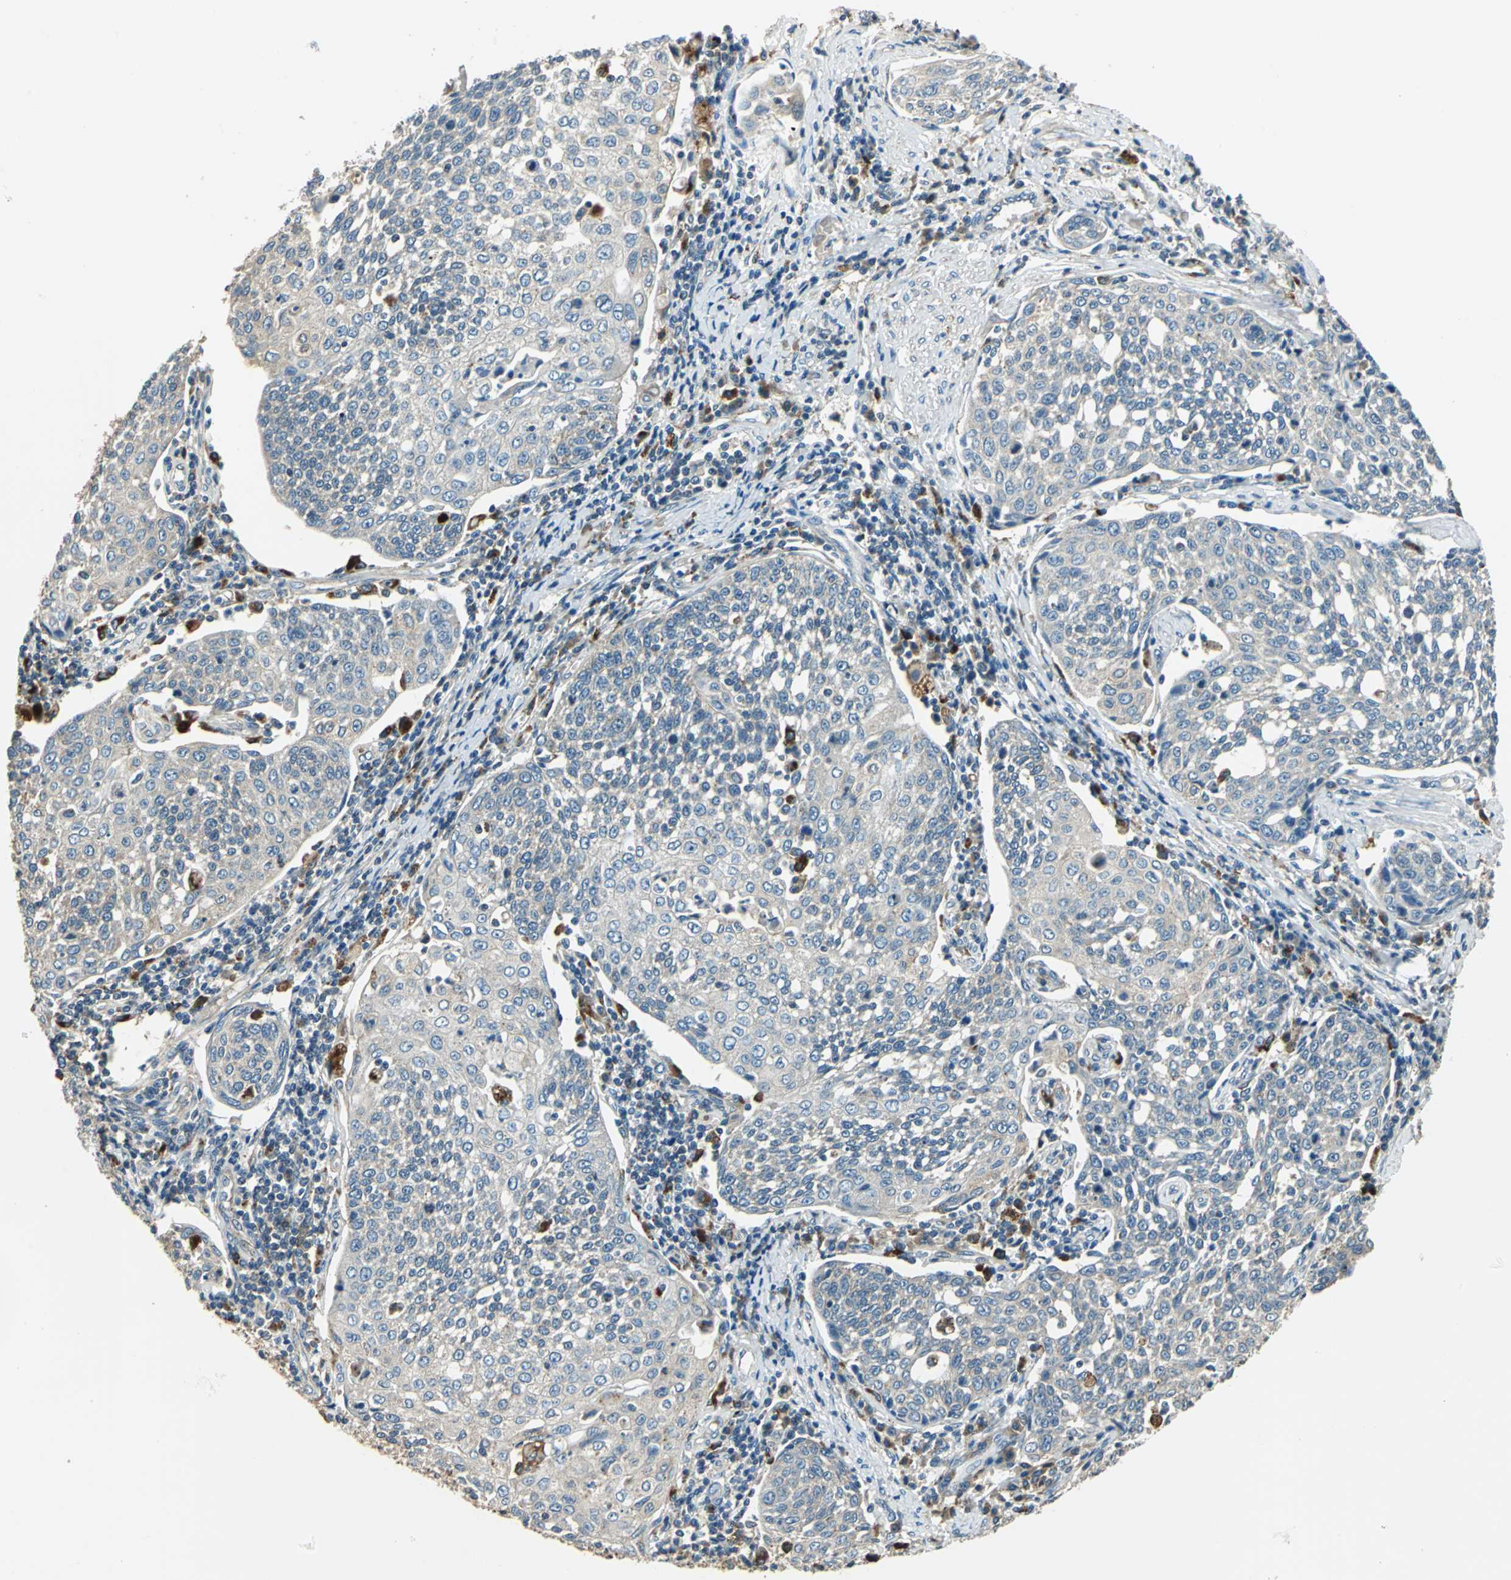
{"staining": {"intensity": "negative", "quantity": "none", "location": "none"}, "tissue": "cervical cancer", "cell_type": "Tumor cells", "image_type": "cancer", "snomed": [{"axis": "morphology", "description": "Squamous cell carcinoma, NOS"}, {"axis": "topography", "description": "Cervix"}], "caption": "Cervical squamous cell carcinoma stained for a protein using IHC shows no staining tumor cells.", "gene": "NIT1", "patient": {"sex": "female", "age": 34}}